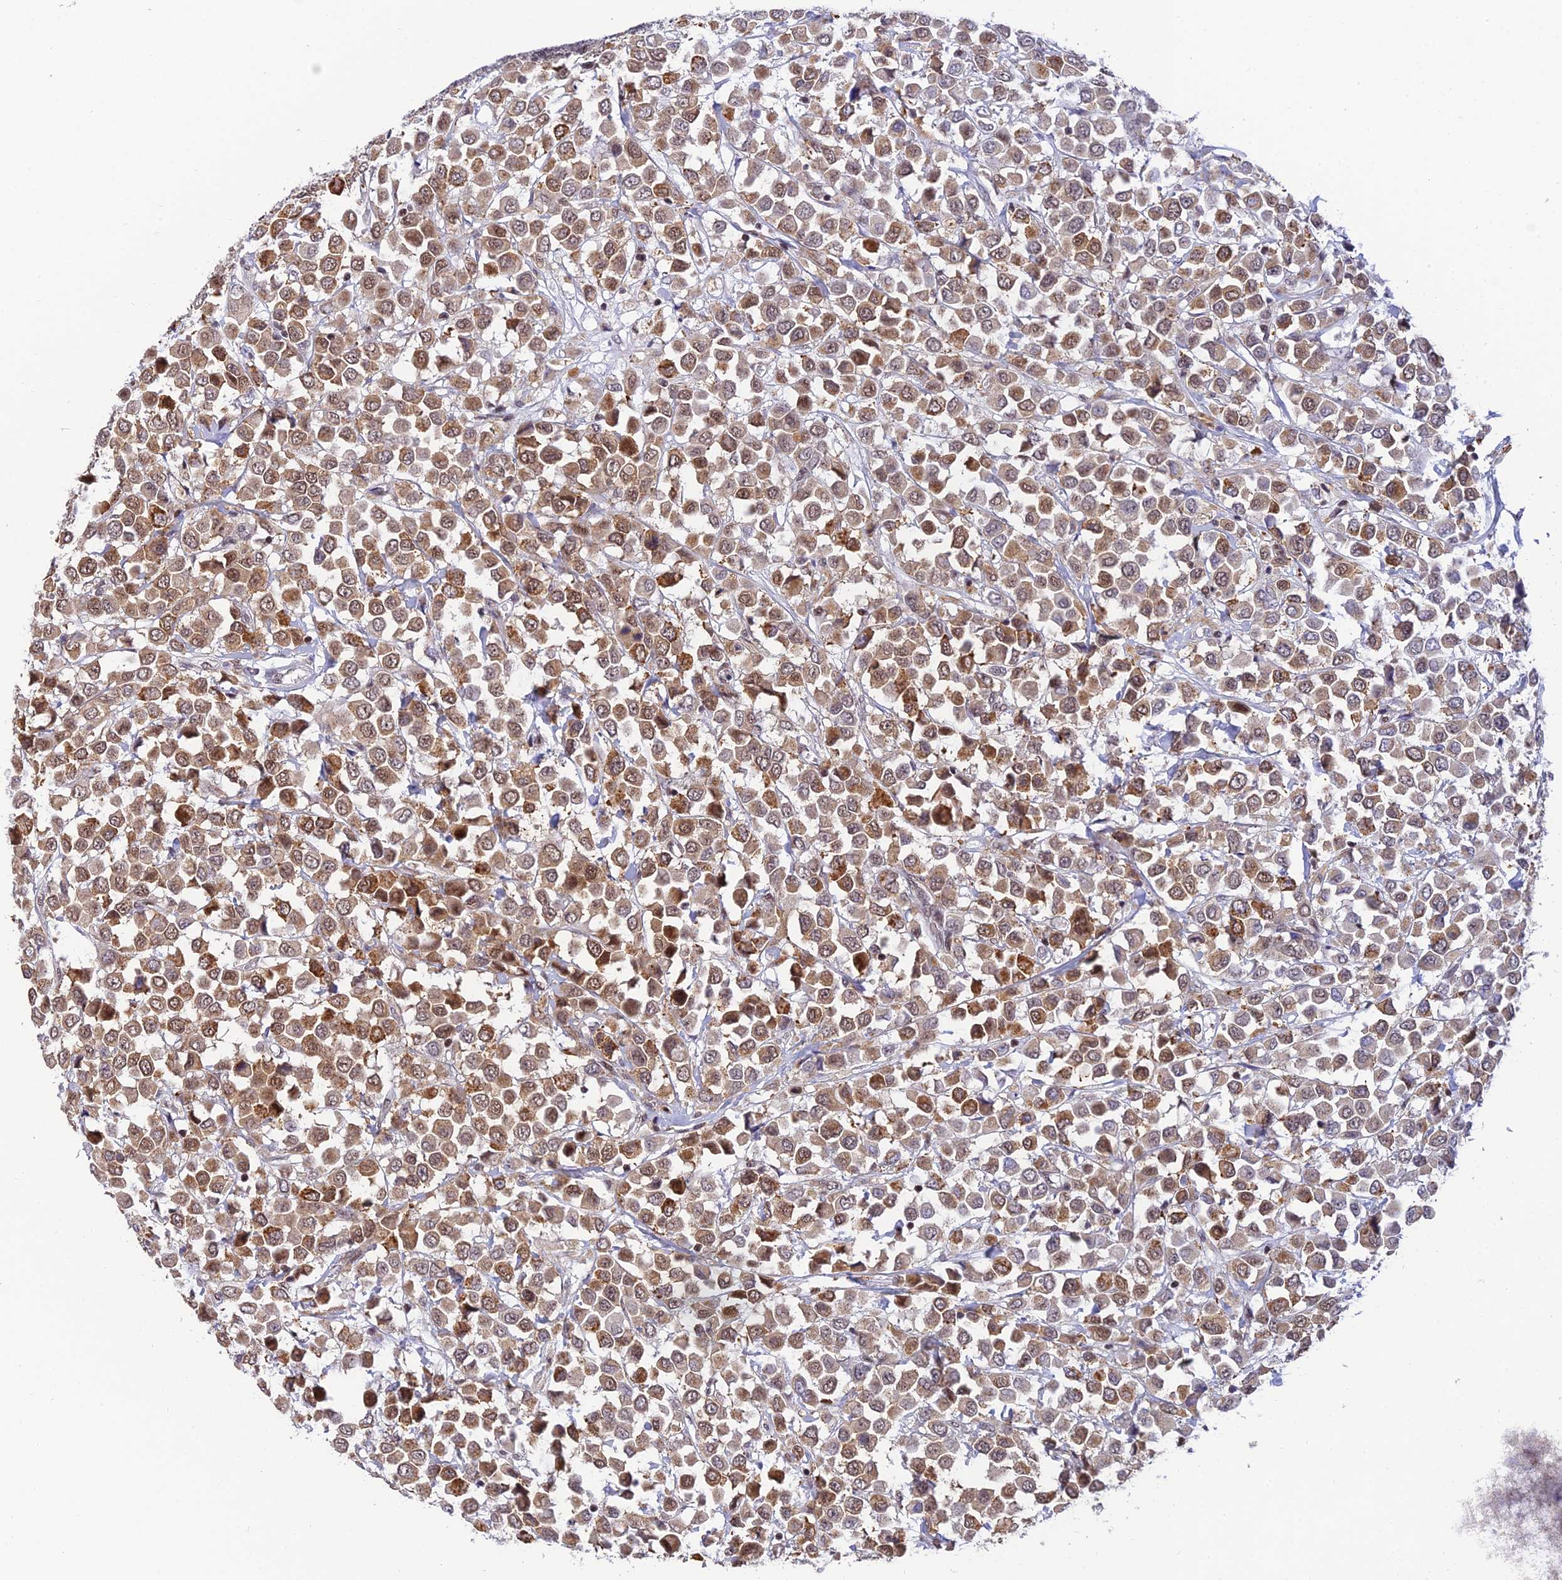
{"staining": {"intensity": "moderate", "quantity": ">75%", "location": "cytoplasmic/membranous"}, "tissue": "breast cancer", "cell_type": "Tumor cells", "image_type": "cancer", "snomed": [{"axis": "morphology", "description": "Duct carcinoma"}, {"axis": "topography", "description": "Breast"}], "caption": "Immunohistochemical staining of intraductal carcinoma (breast) exhibits moderate cytoplasmic/membranous protein positivity in approximately >75% of tumor cells.", "gene": "USP22", "patient": {"sex": "female", "age": 61}}